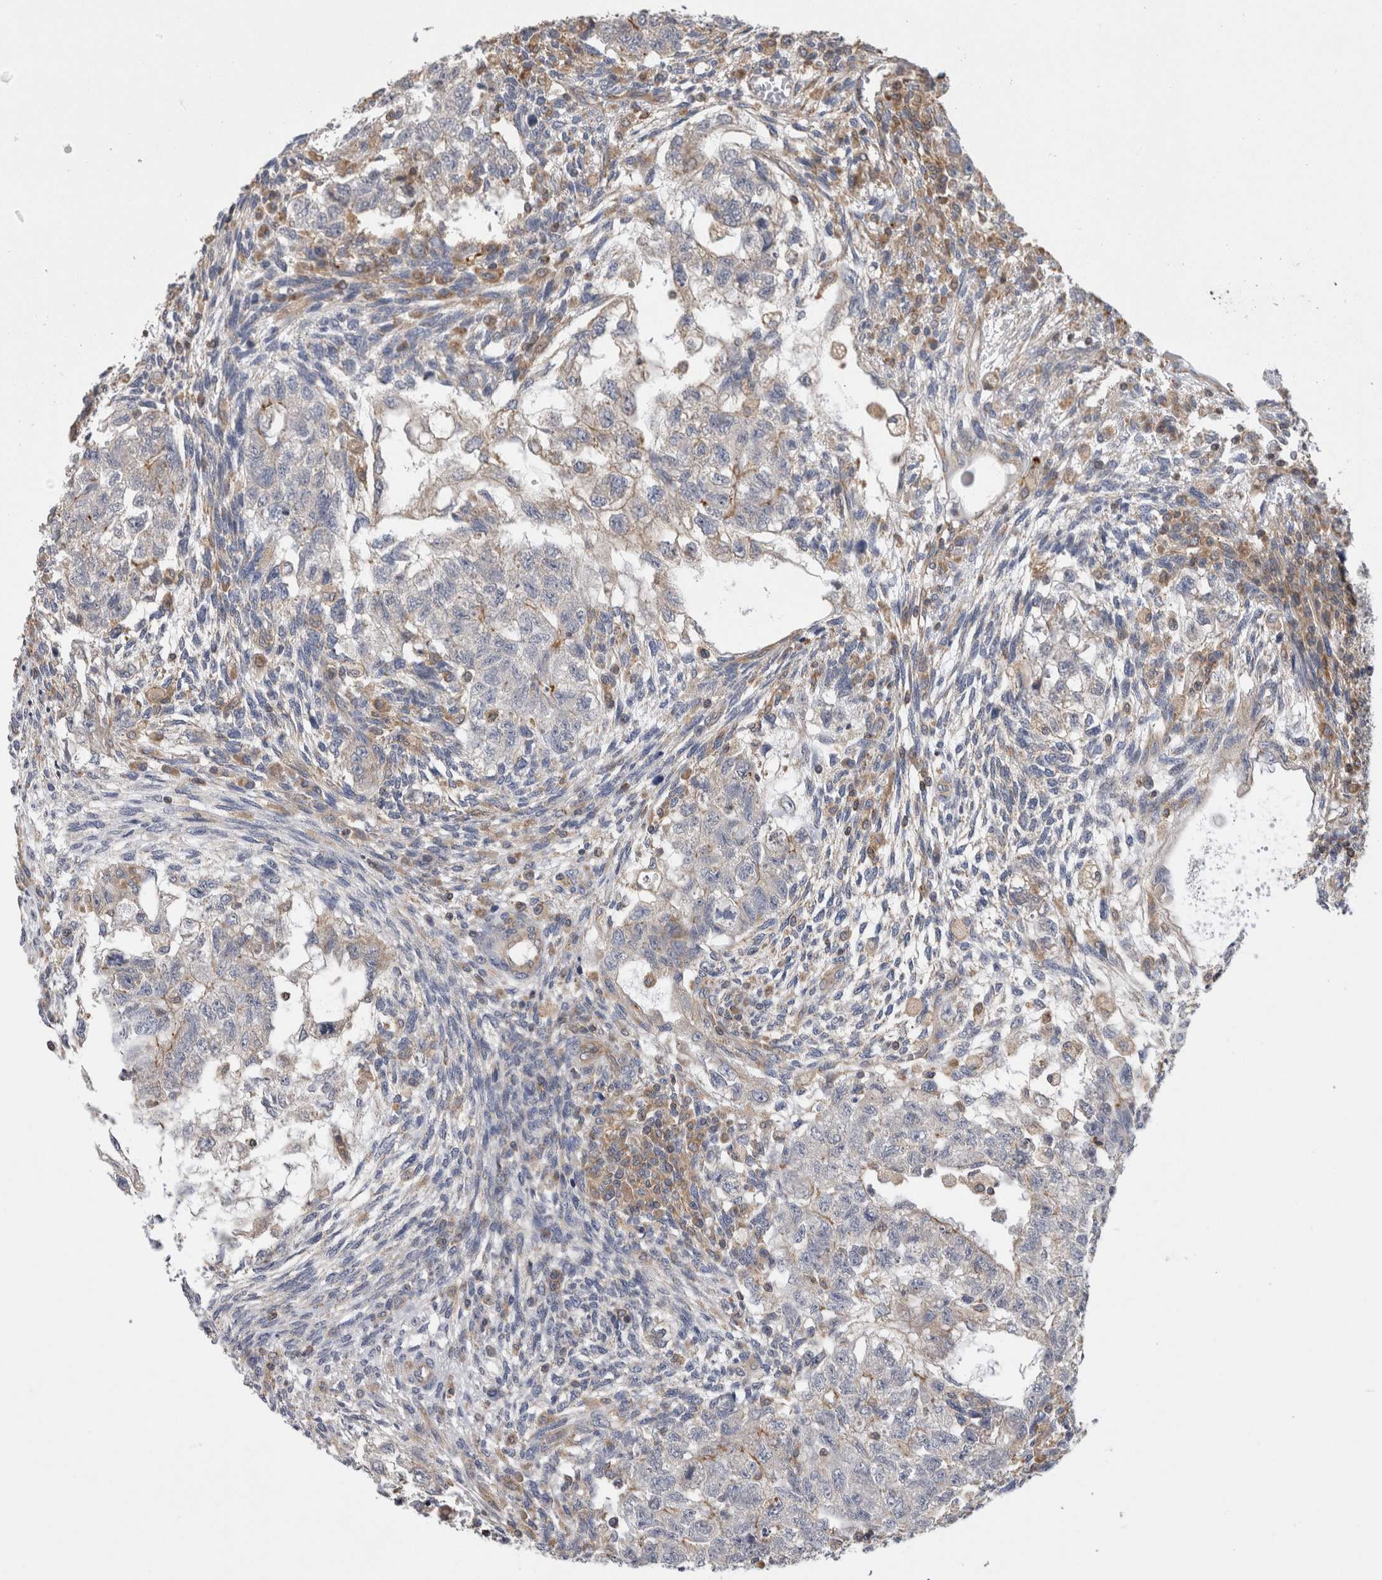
{"staining": {"intensity": "negative", "quantity": "none", "location": "none"}, "tissue": "testis cancer", "cell_type": "Tumor cells", "image_type": "cancer", "snomed": [{"axis": "morphology", "description": "Normal tissue, NOS"}, {"axis": "morphology", "description": "Carcinoma, Embryonal, NOS"}, {"axis": "topography", "description": "Testis"}], "caption": "This is a image of immunohistochemistry staining of embryonal carcinoma (testis), which shows no positivity in tumor cells.", "gene": "GRIK2", "patient": {"sex": "male", "age": 36}}